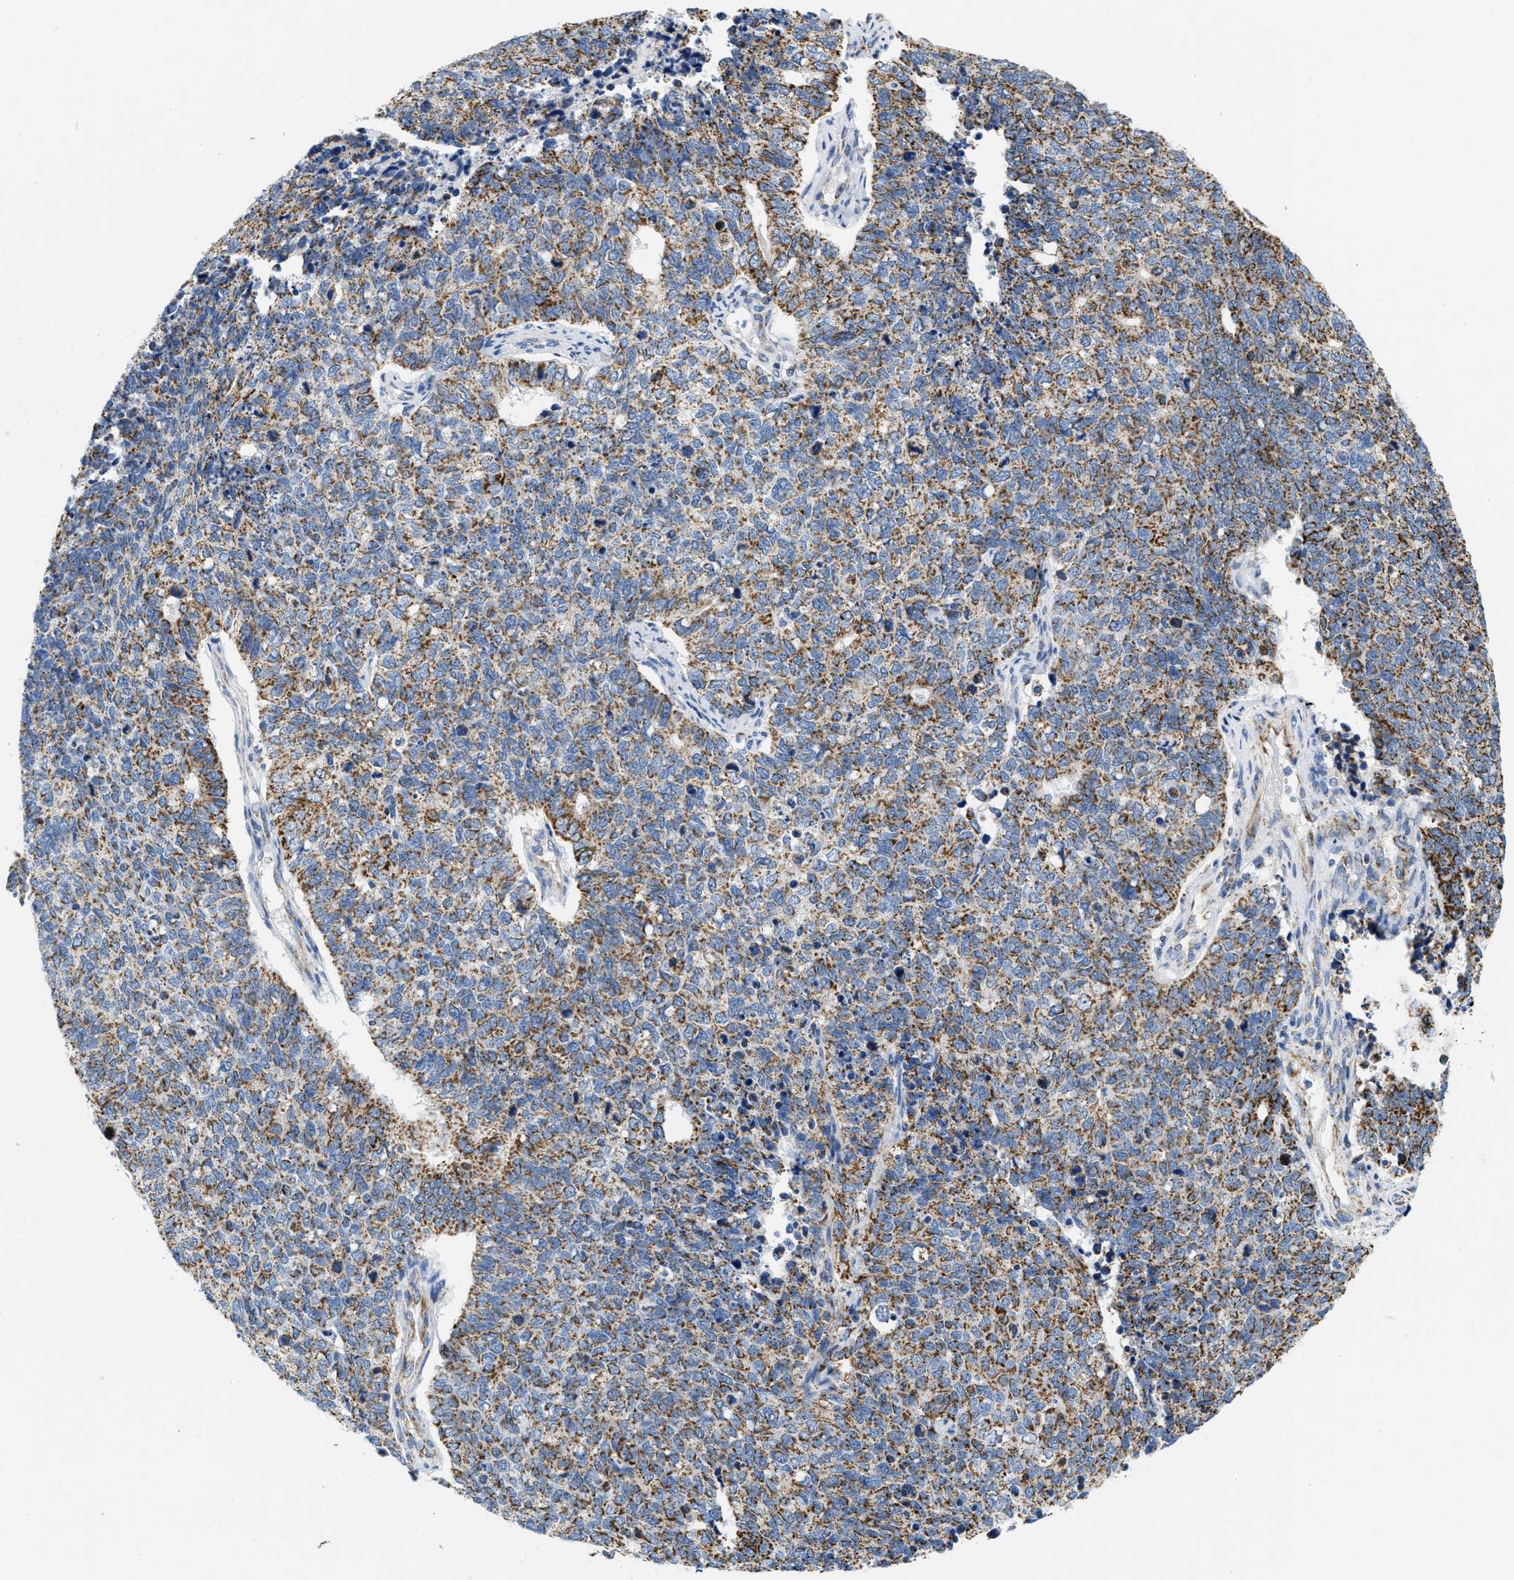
{"staining": {"intensity": "moderate", "quantity": ">75%", "location": "cytoplasmic/membranous"}, "tissue": "cervical cancer", "cell_type": "Tumor cells", "image_type": "cancer", "snomed": [{"axis": "morphology", "description": "Squamous cell carcinoma, NOS"}, {"axis": "topography", "description": "Cervix"}], "caption": "The image shows a brown stain indicating the presence of a protein in the cytoplasmic/membranous of tumor cells in squamous cell carcinoma (cervical). Using DAB (3,3'-diaminobenzidine) (brown) and hematoxylin (blue) stains, captured at high magnification using brightfield microscopy.", "gene": "KCNJ5", "patient": {"sex": "female", "age": 63}}